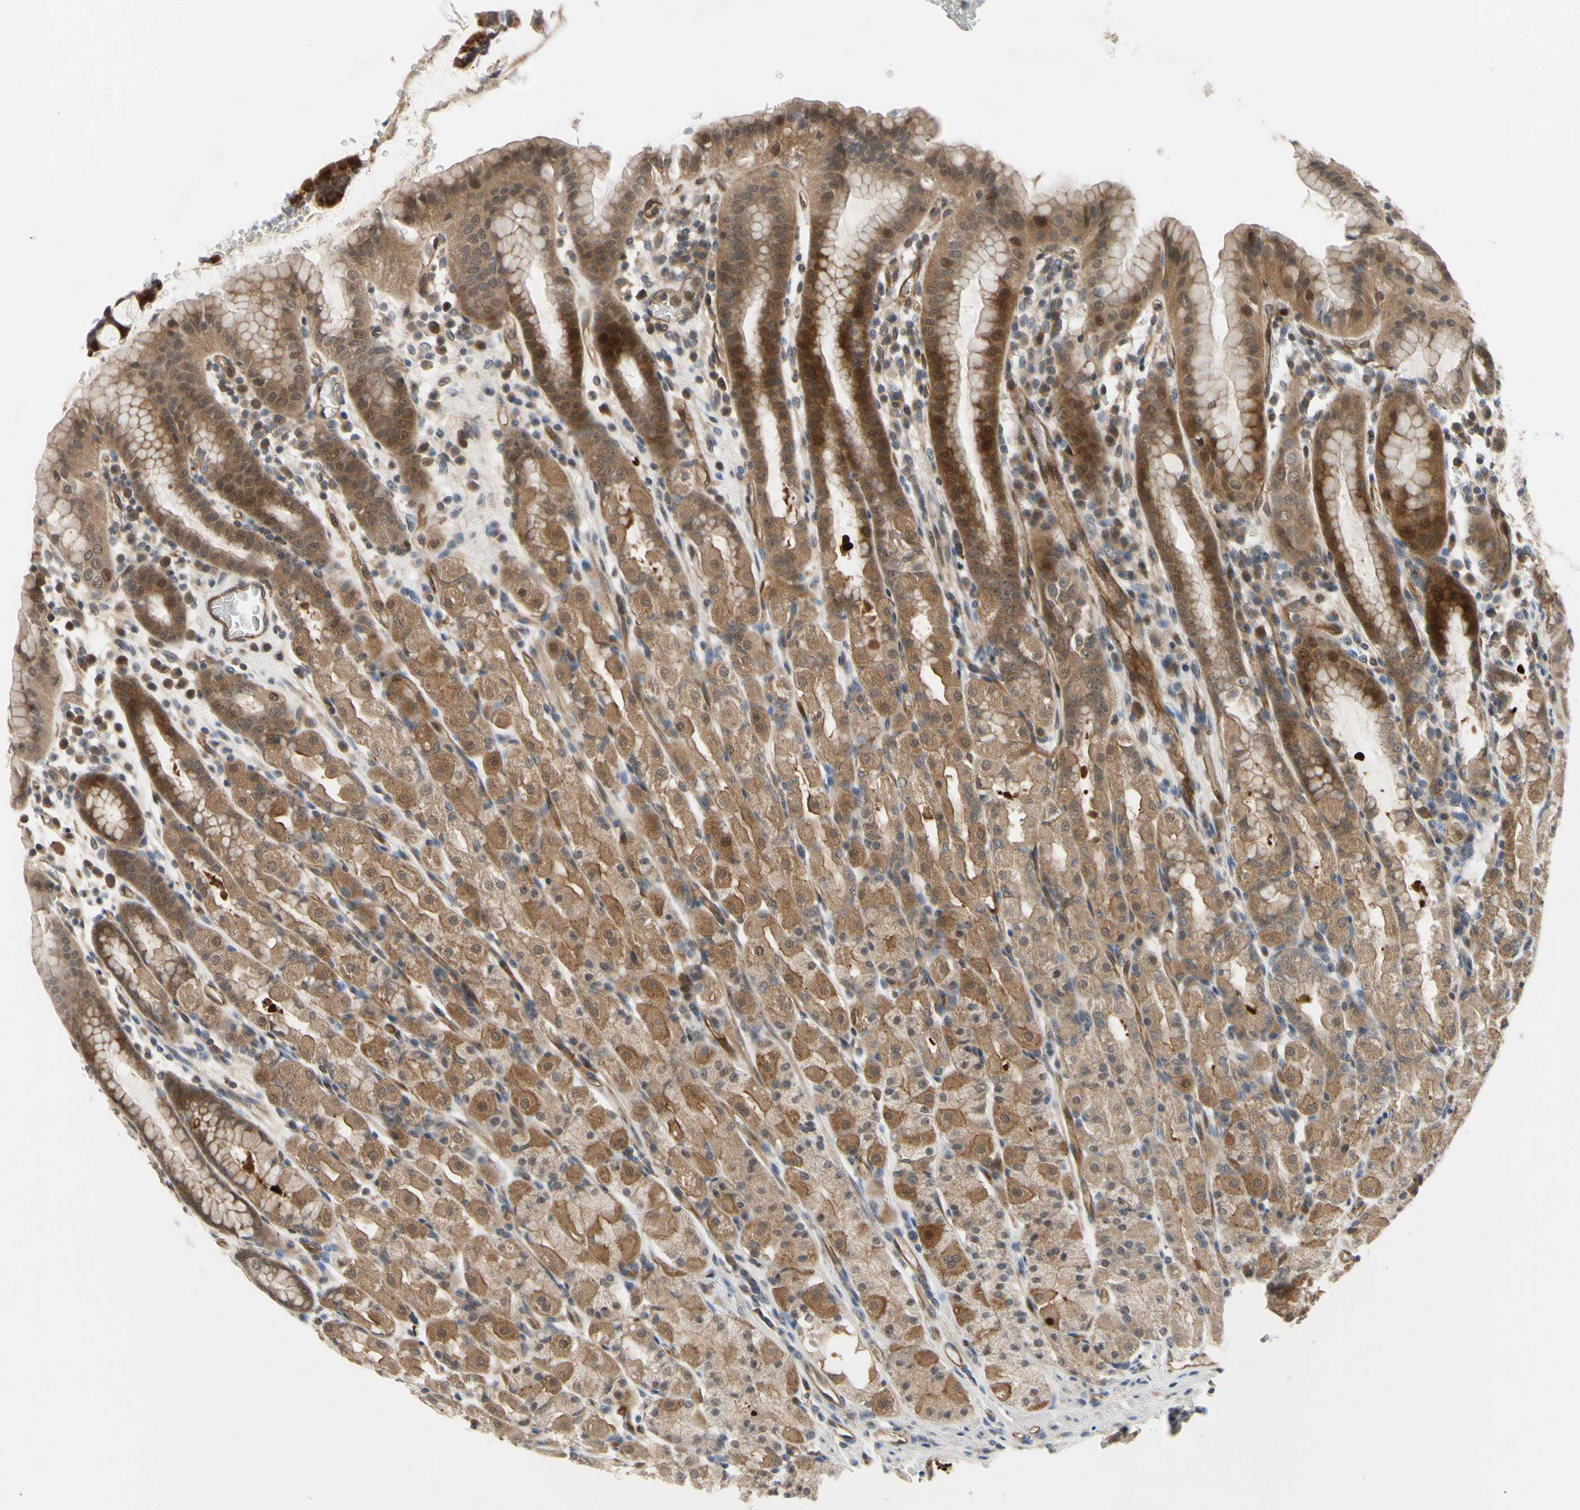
{"staining": {"intensity": "moderate", "quantity": ">75%", "location": "cytoplasmic/membranous,nuclear"}, "tissue": "stomach", "cell_type": "Glandular cells", "image_type": "normal", "snomed": [{"axis": "morphology", "description": "Normal tissue, NOS"}, {"axis": "topography", "description": "Stomach, upper"}], "caption": "Immunohistochemistry (DAB) staining of benign human stomach displays moderate cytoplasmic/membranous,nuclear protein expression in about >75% of glandular cells.", "gene": "COMMD9", "patient": {"sex": "male", "age": 68}}